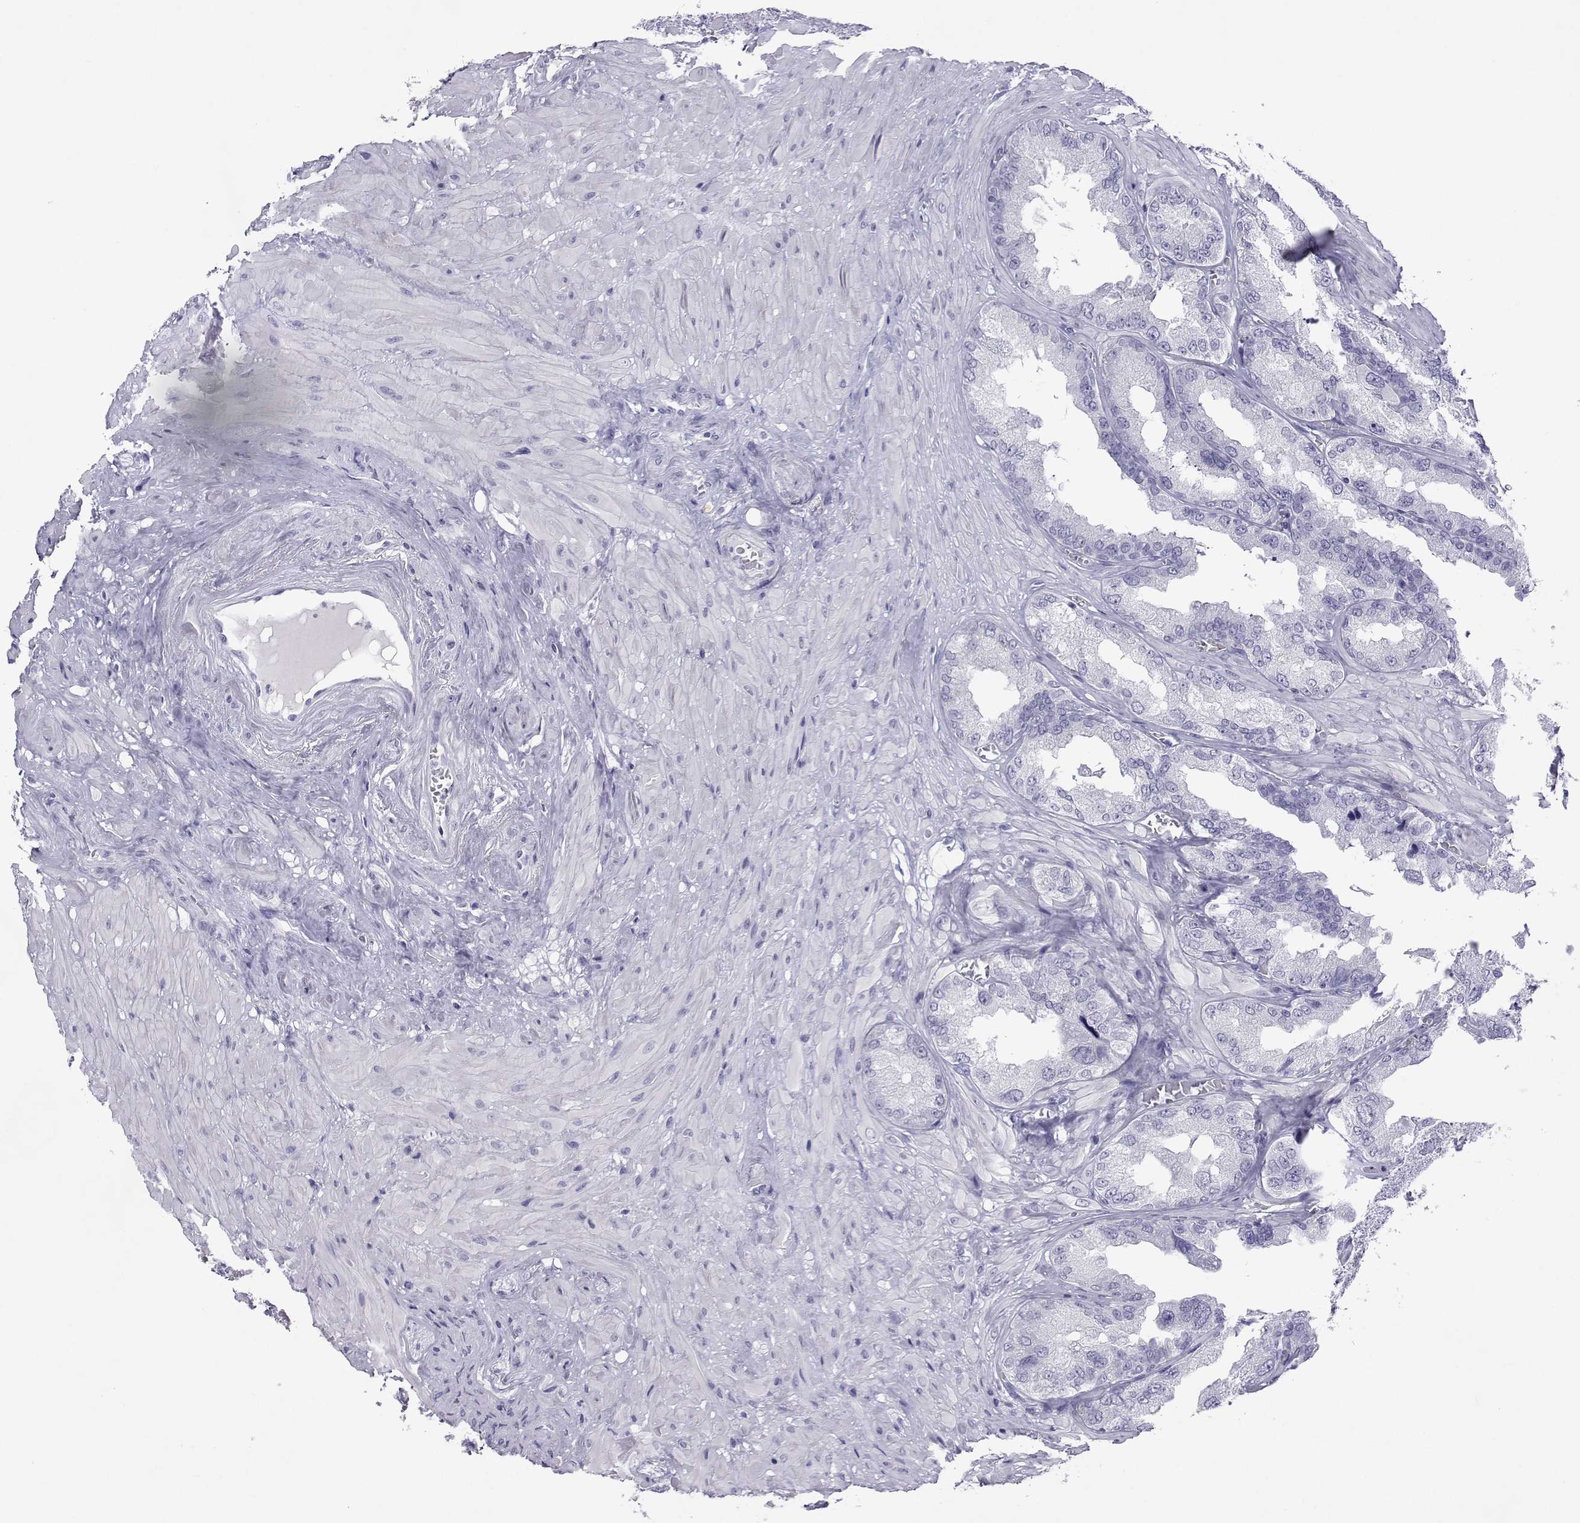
{"staining": {"intensity": "negative", "quantity": "none", "location": "none"}, "tissue": "seminal vesicle", "cell_type": "Glandular cells", "image_type": "normal", "snomed": [{"axis": "morphology", "description": "Normal tissue, NOS"}, {"axis": "topography", "description": "Seminal veicle"}], "caption": "Histopathology image shows no significant protein staining in glandular cells of benign seminal vesicle.", "gene": "ACTL7A", "patient": {"sex": "male", "age": 72}}